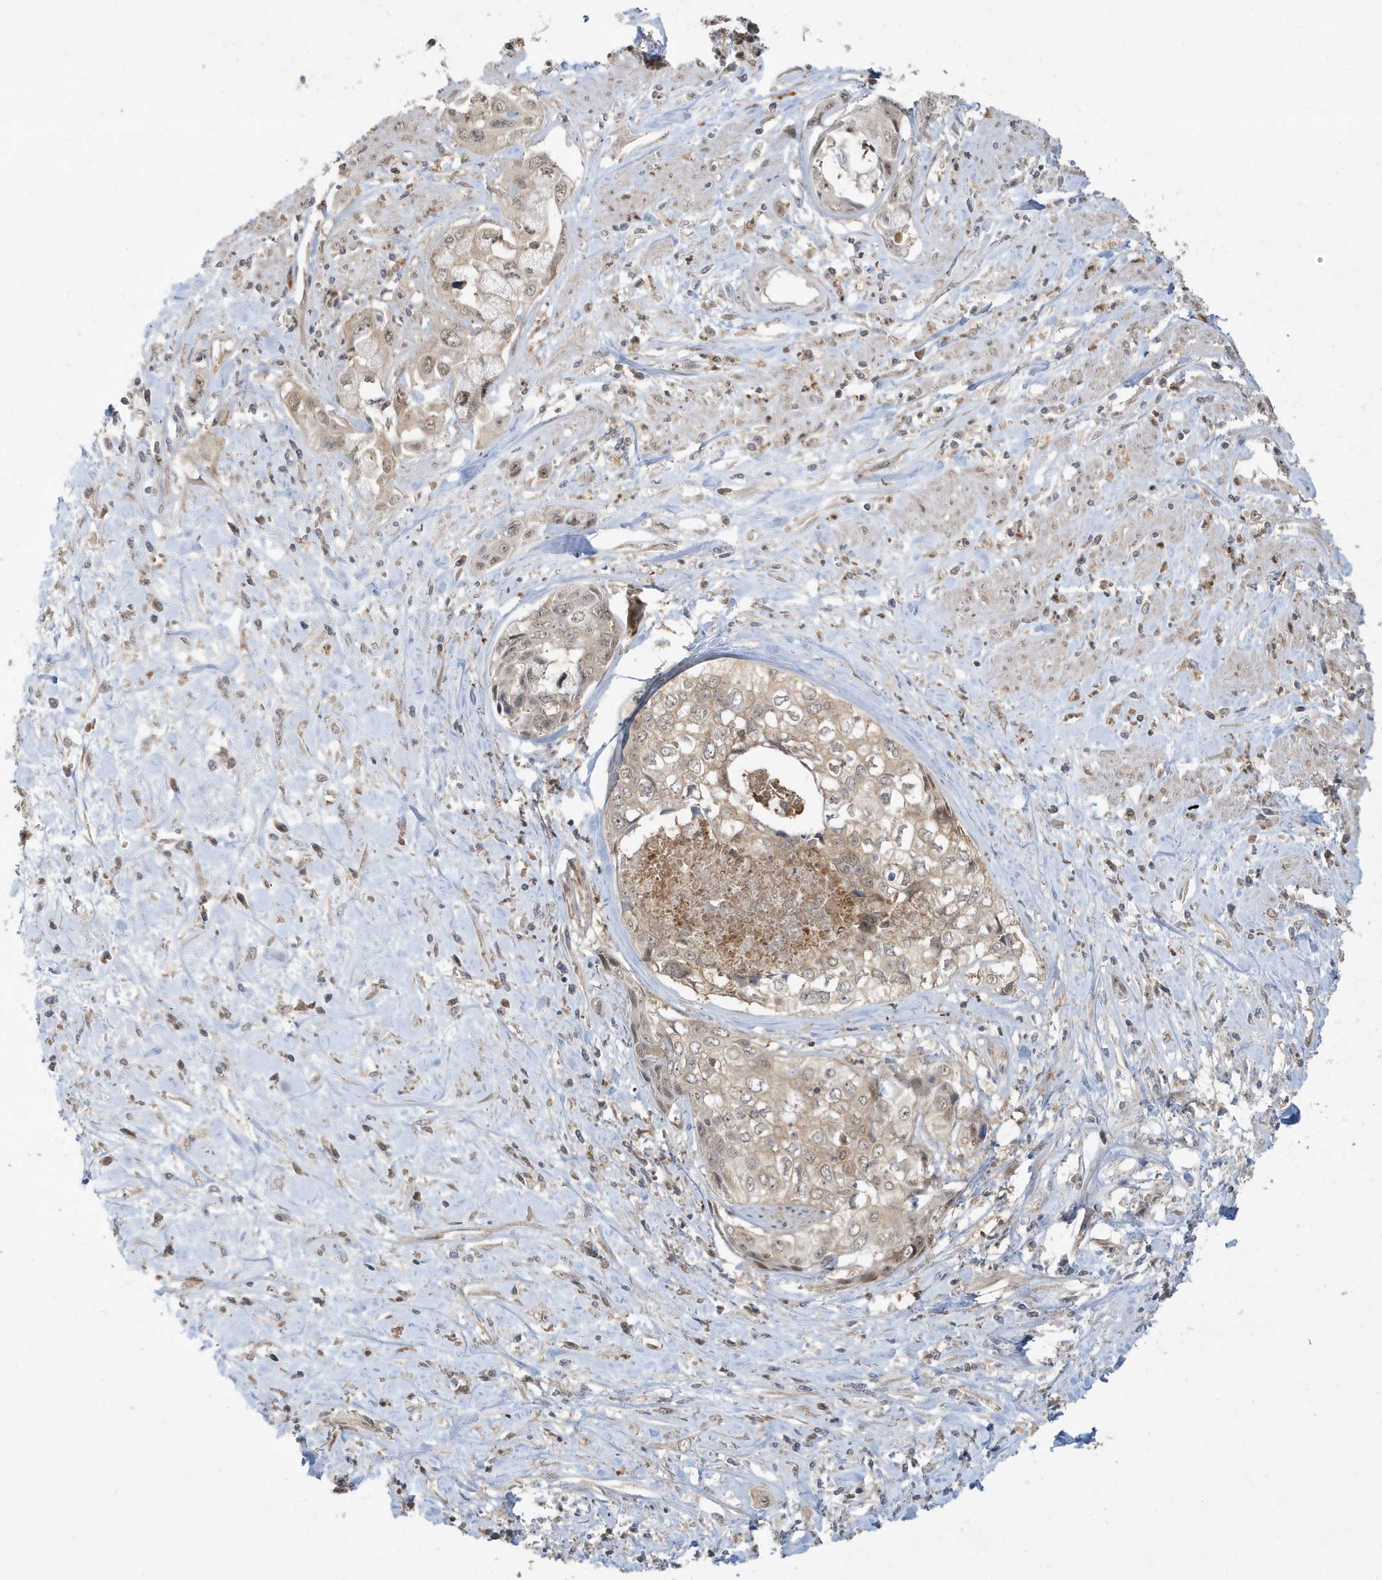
{"staining": {"intensity": "weak", "quantity": ">75%", "location": "cytoplasmic/membranous,nuclear"}, "tissue": "cervical cancer", "cell_type": "Tumor cells", "image_type": "cancer", "snomed": [{"axis": "morphology", "description": "Squamous cell carcinoma, NOS"}, {"axis": "topography", "description": "Cervix"}], "caption": "Immunohistochemical staining of human squamous cell carcinoma (cervical) reveals weak cytoplasmic/membranous and nuclear protein positivity in about >75% of tumor cells. The protein is stained brown, and the nuclei are stained in blue (DAB IHC with brightfield microscopy, high magnification).", "gene": "PRRT3", "patient": {"sex": "female", "age": 31}}